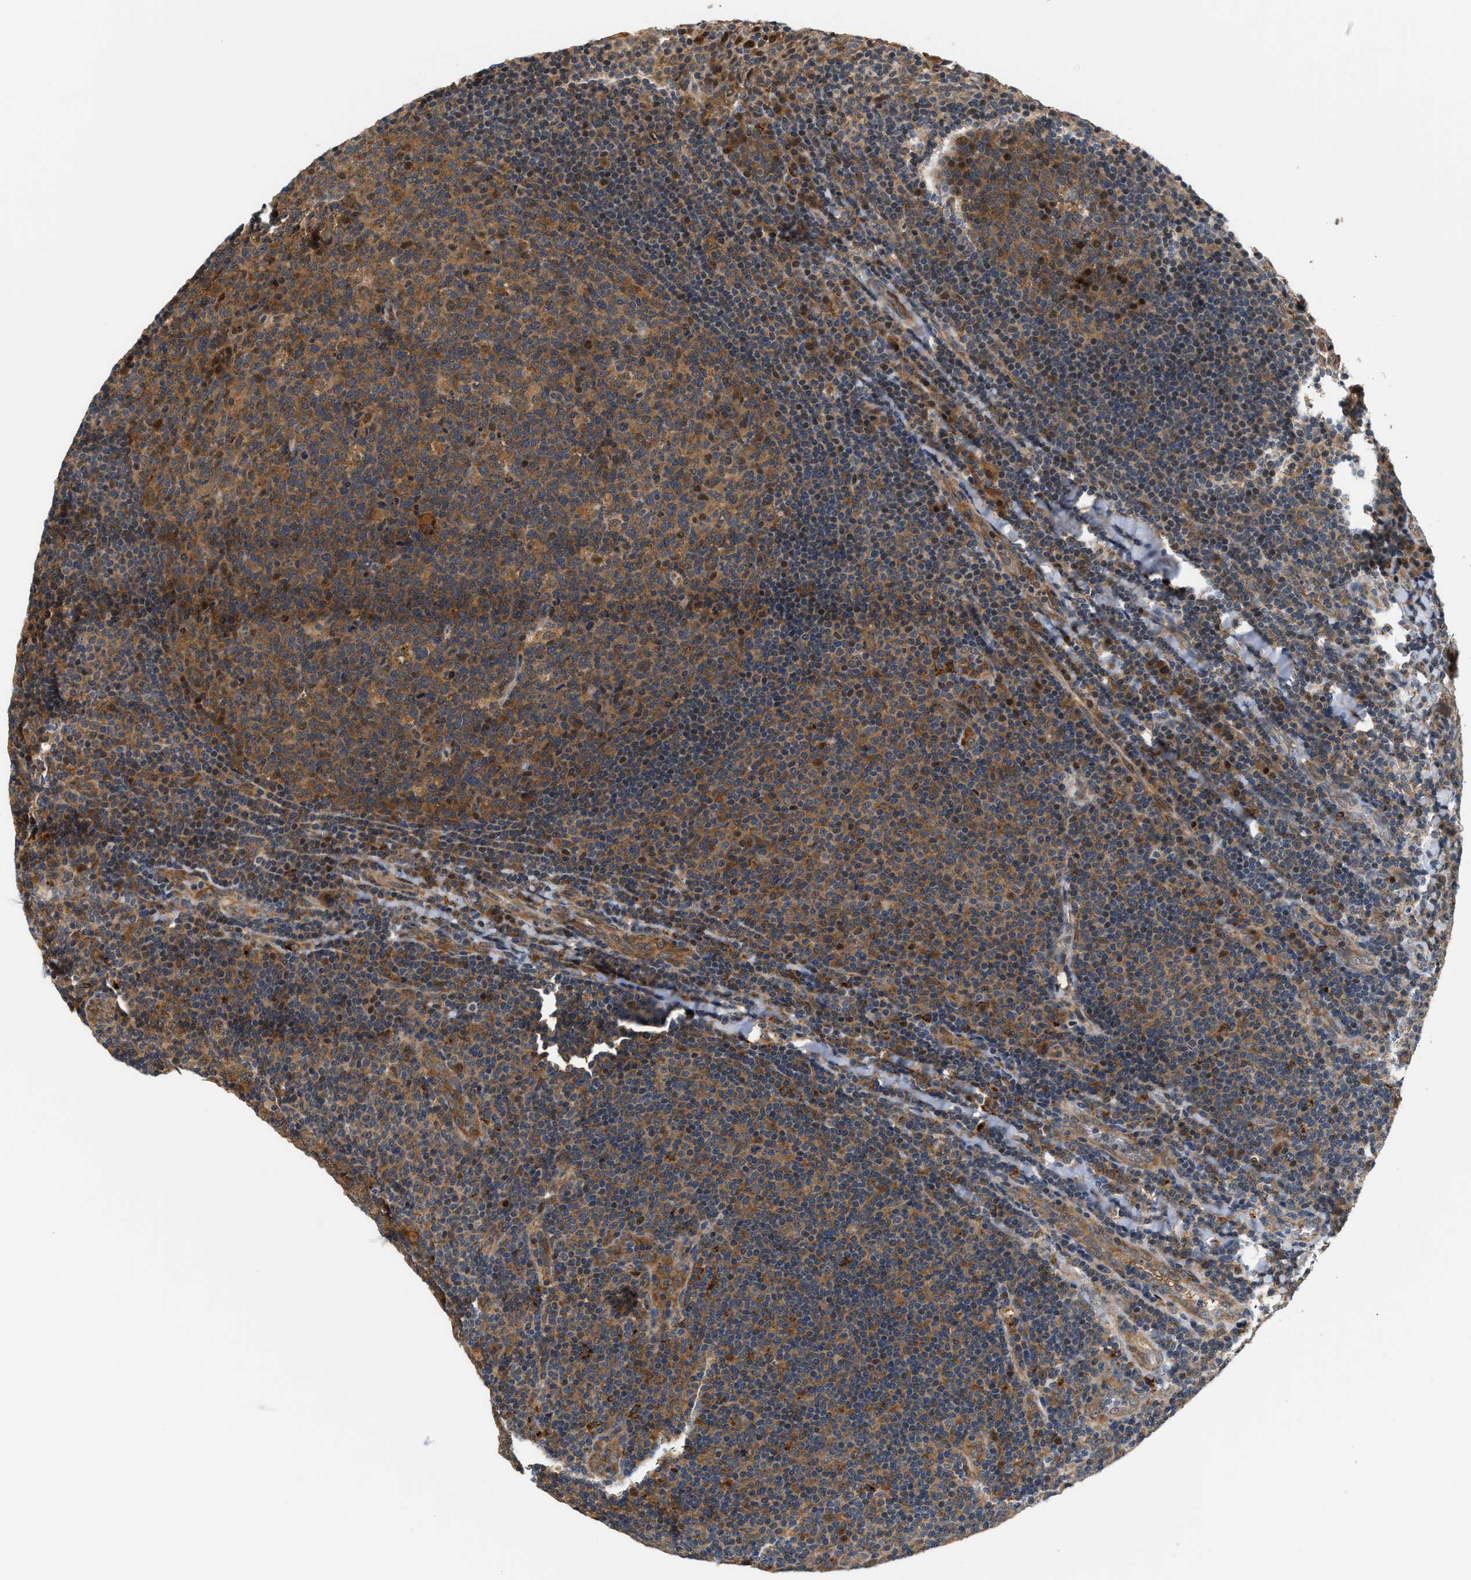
{"staining": {"intensity": "moderate", "quantity": ">75%", "location": "cytoplasmic/membranous"}, "tissue": "tonsil", "cell_type": "Germinal center cells", "image_type": "normal", "snomed": [{"axis": "morphology", "description": "Normal tissue, NOS"}, {"axis": "topography", "description": "Tonsil"}], "caption": "Protein staining by immunohistochemistry displays moderate cytoplasmic/membranous expression in about >75% of germinal center cells in unremarkable tonsil. (IHC, brightfield microscopy, high magnification).", "gene": "LARP6", "patient": {"sex": "male", "age": 17}}